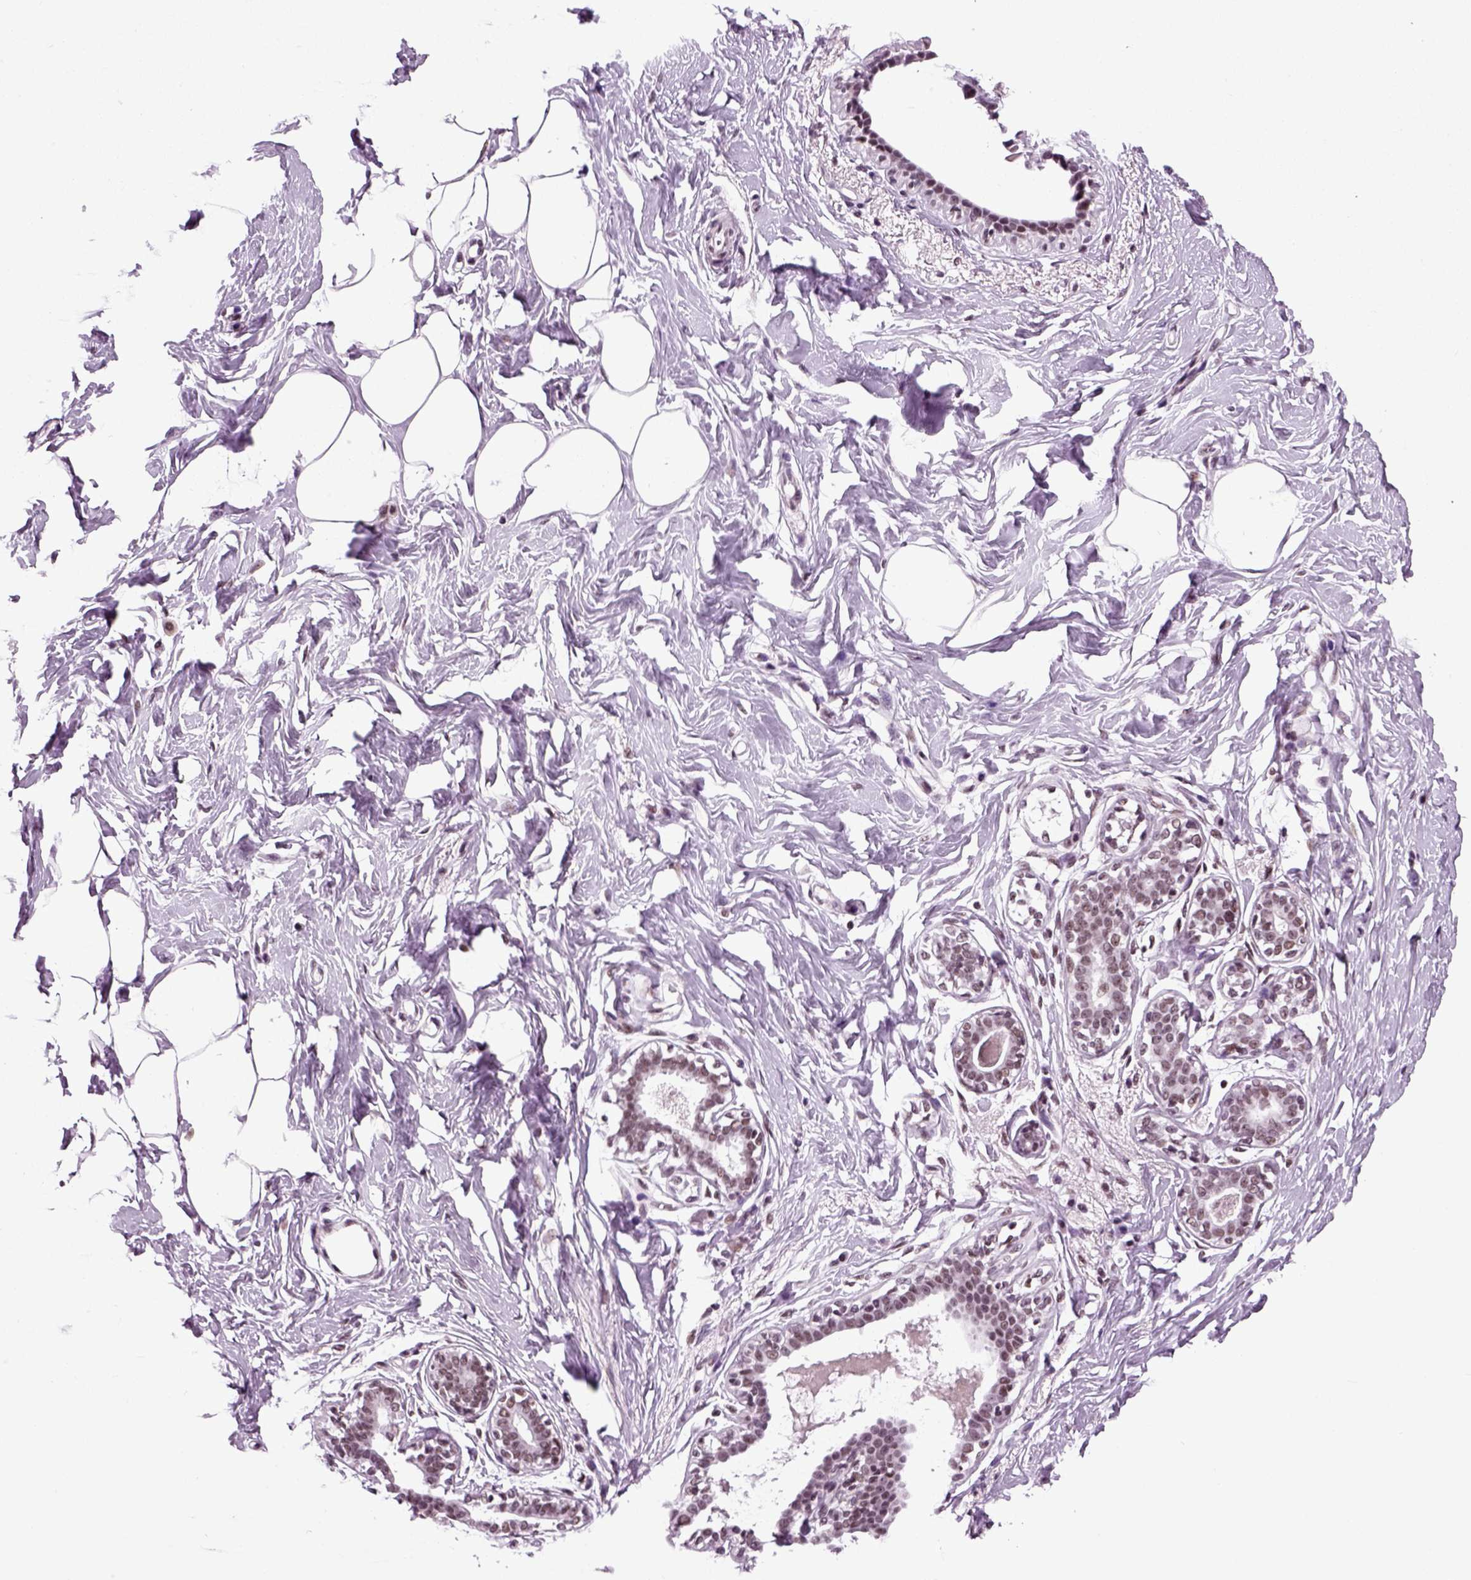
{"staining": {"intensity": "negative", "quantity": "none", "location": "none"}, "tissue": "breast", "cell_type": "Adipocytes", "image_type": "normal", "snomed": [{"axis": "morphology", "description": "Normal tissue, NOS"}, {"axis": "morphology", "description": "Lobular carcinoma, in situ"}, {"axis": "topography", "description": "Breast"}], "caption": "The micrograph demonstrates no staining of adipocytes in benign breast. The staining was performed using DAB to visualize the protein expression in brown, while the nuclei were stained in blue with hematoxylin (Magnification: 20x).", "gene": "RCOR3", "patient": {"sex": "female", "age": 35}}